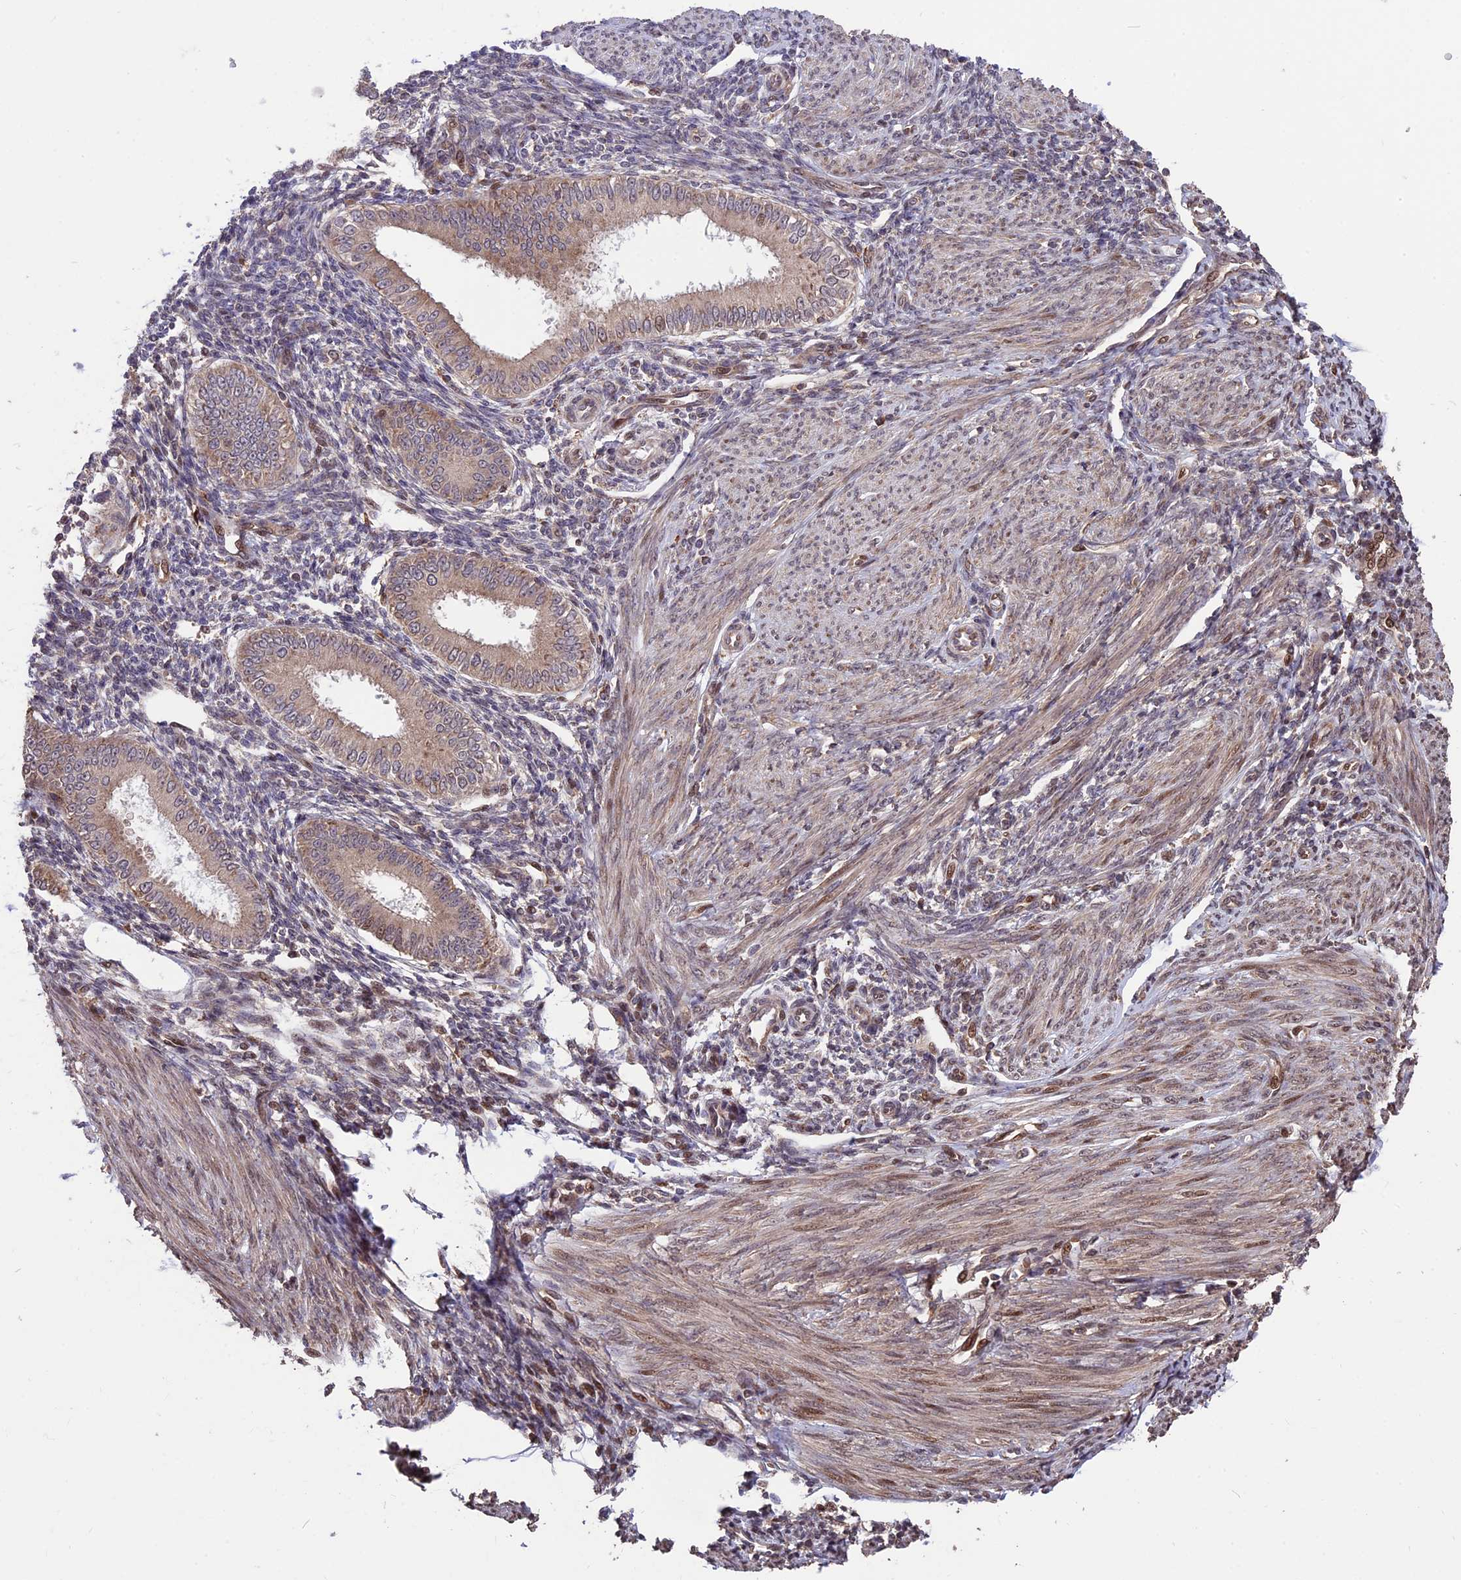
{"staining": {"intensity": "negative", "quantity": "none", "location": "none"}, "tissue": "endometrium", "cell_type": "Cells in endometrial stroma", "image_type": "normal", "snomed": [{"axis": "morphology", "description": "Normal tissue, NOS"}, {"axis": "topography", "description": "Uterus"}, {"axis": "topography", "description": "Endometrium"}], "caption": "A histopathology image of endometrium stained for a protein exhibits no brown staining in cells in endometrial stroma.", "gene": "ZNF598", "patient": {"sex": "female", "age": 48}}